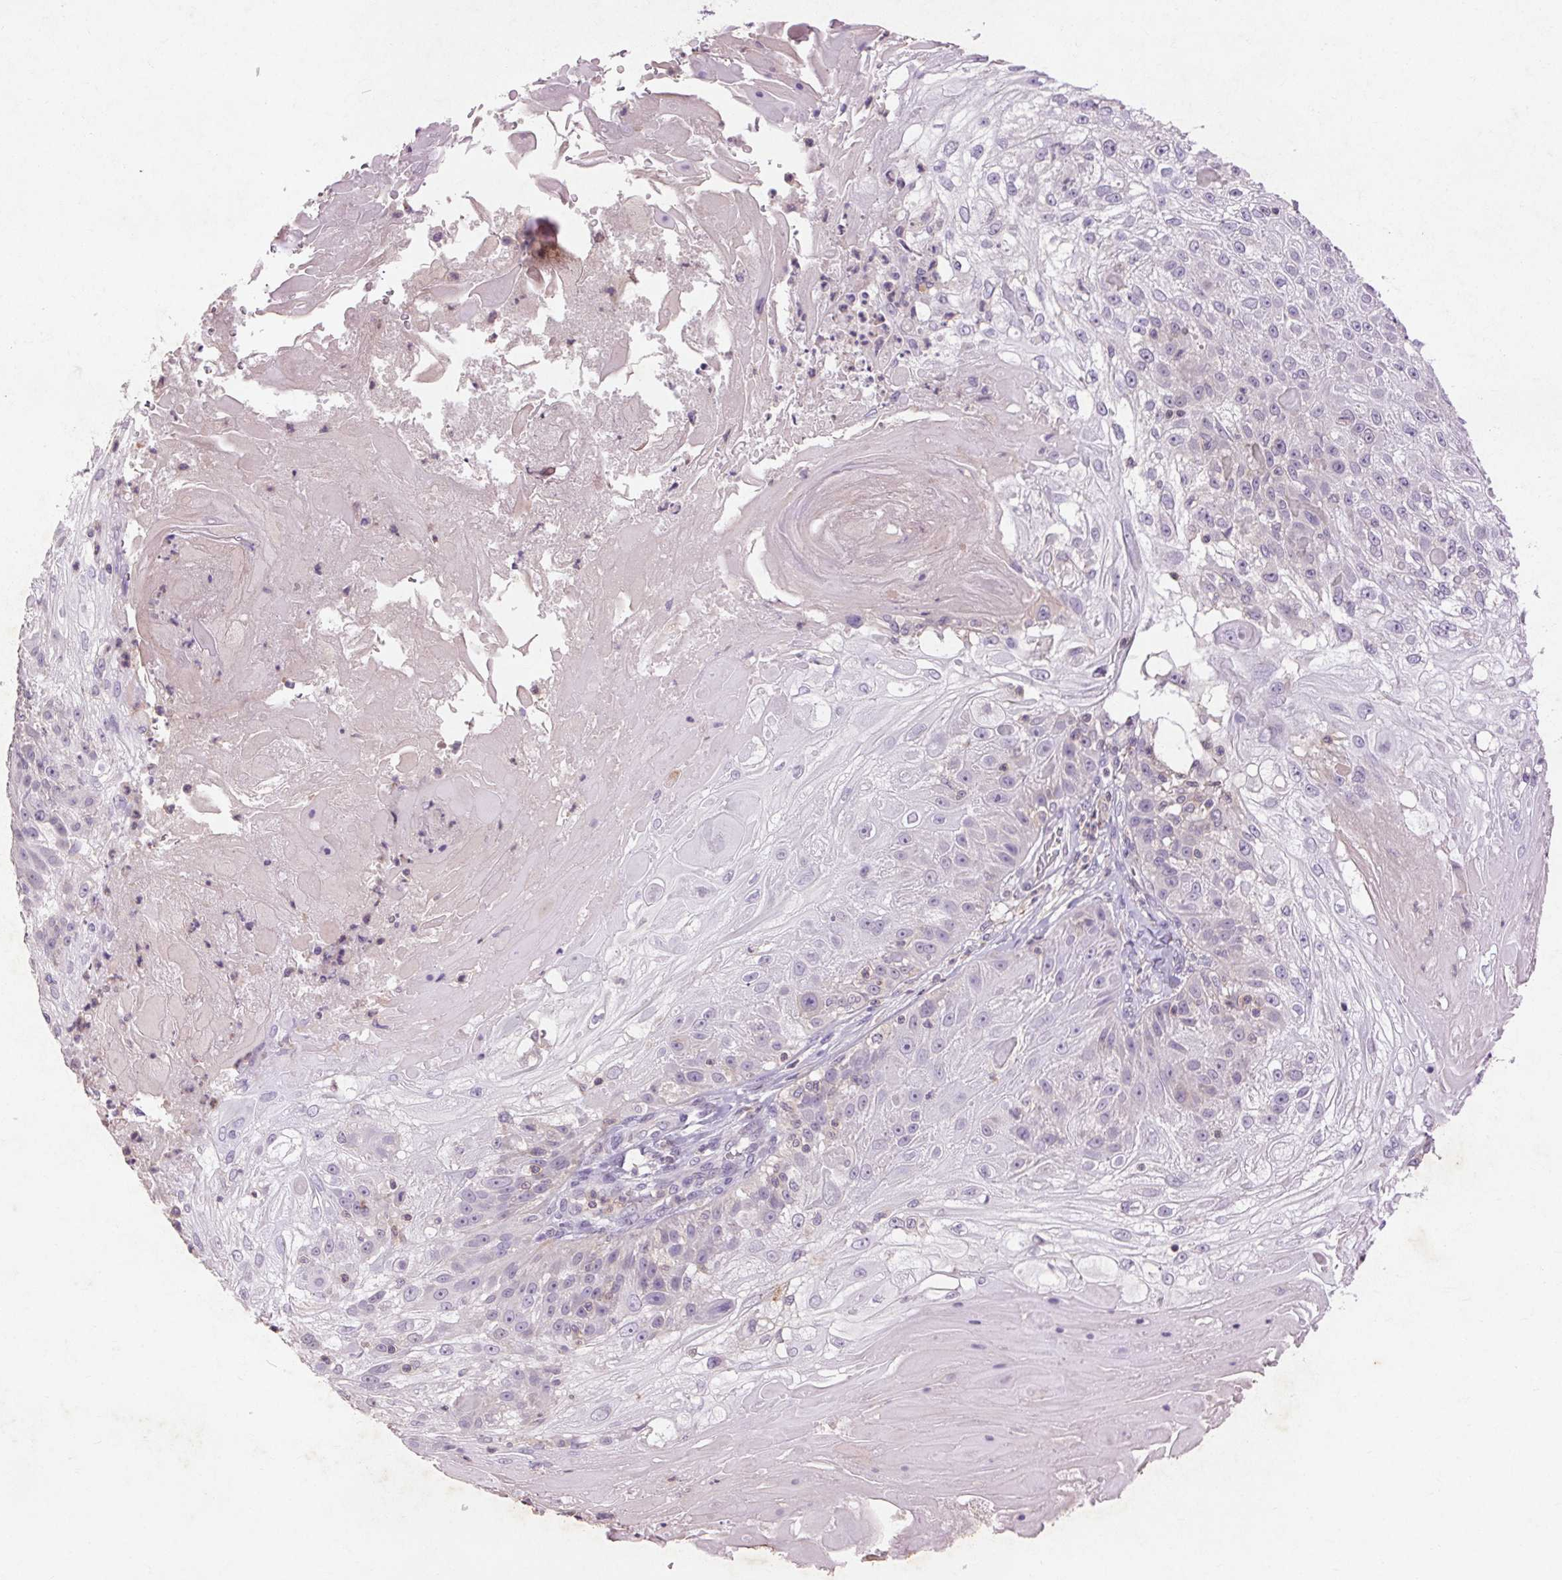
{"staining": {"intensity": "negative", "quantity": "none", "location": "none"}, "tissue": "skin cancer", "cell_type": "Tumor cells", "image_type": "cancer", "snomed": [{"axis": "morphology", "description": "Normal tissue, NOS"}, {"axis": "morphology", "description": "Squamous cell carcinoma, NOS"}, {"axis": "topography", "description": "Skin"}], "caption": "The photomicrograph displays no staining of tumor cells in skin cancer.", "gene": "FNDC7", "patient": {"sex": "female", "age": 83}}